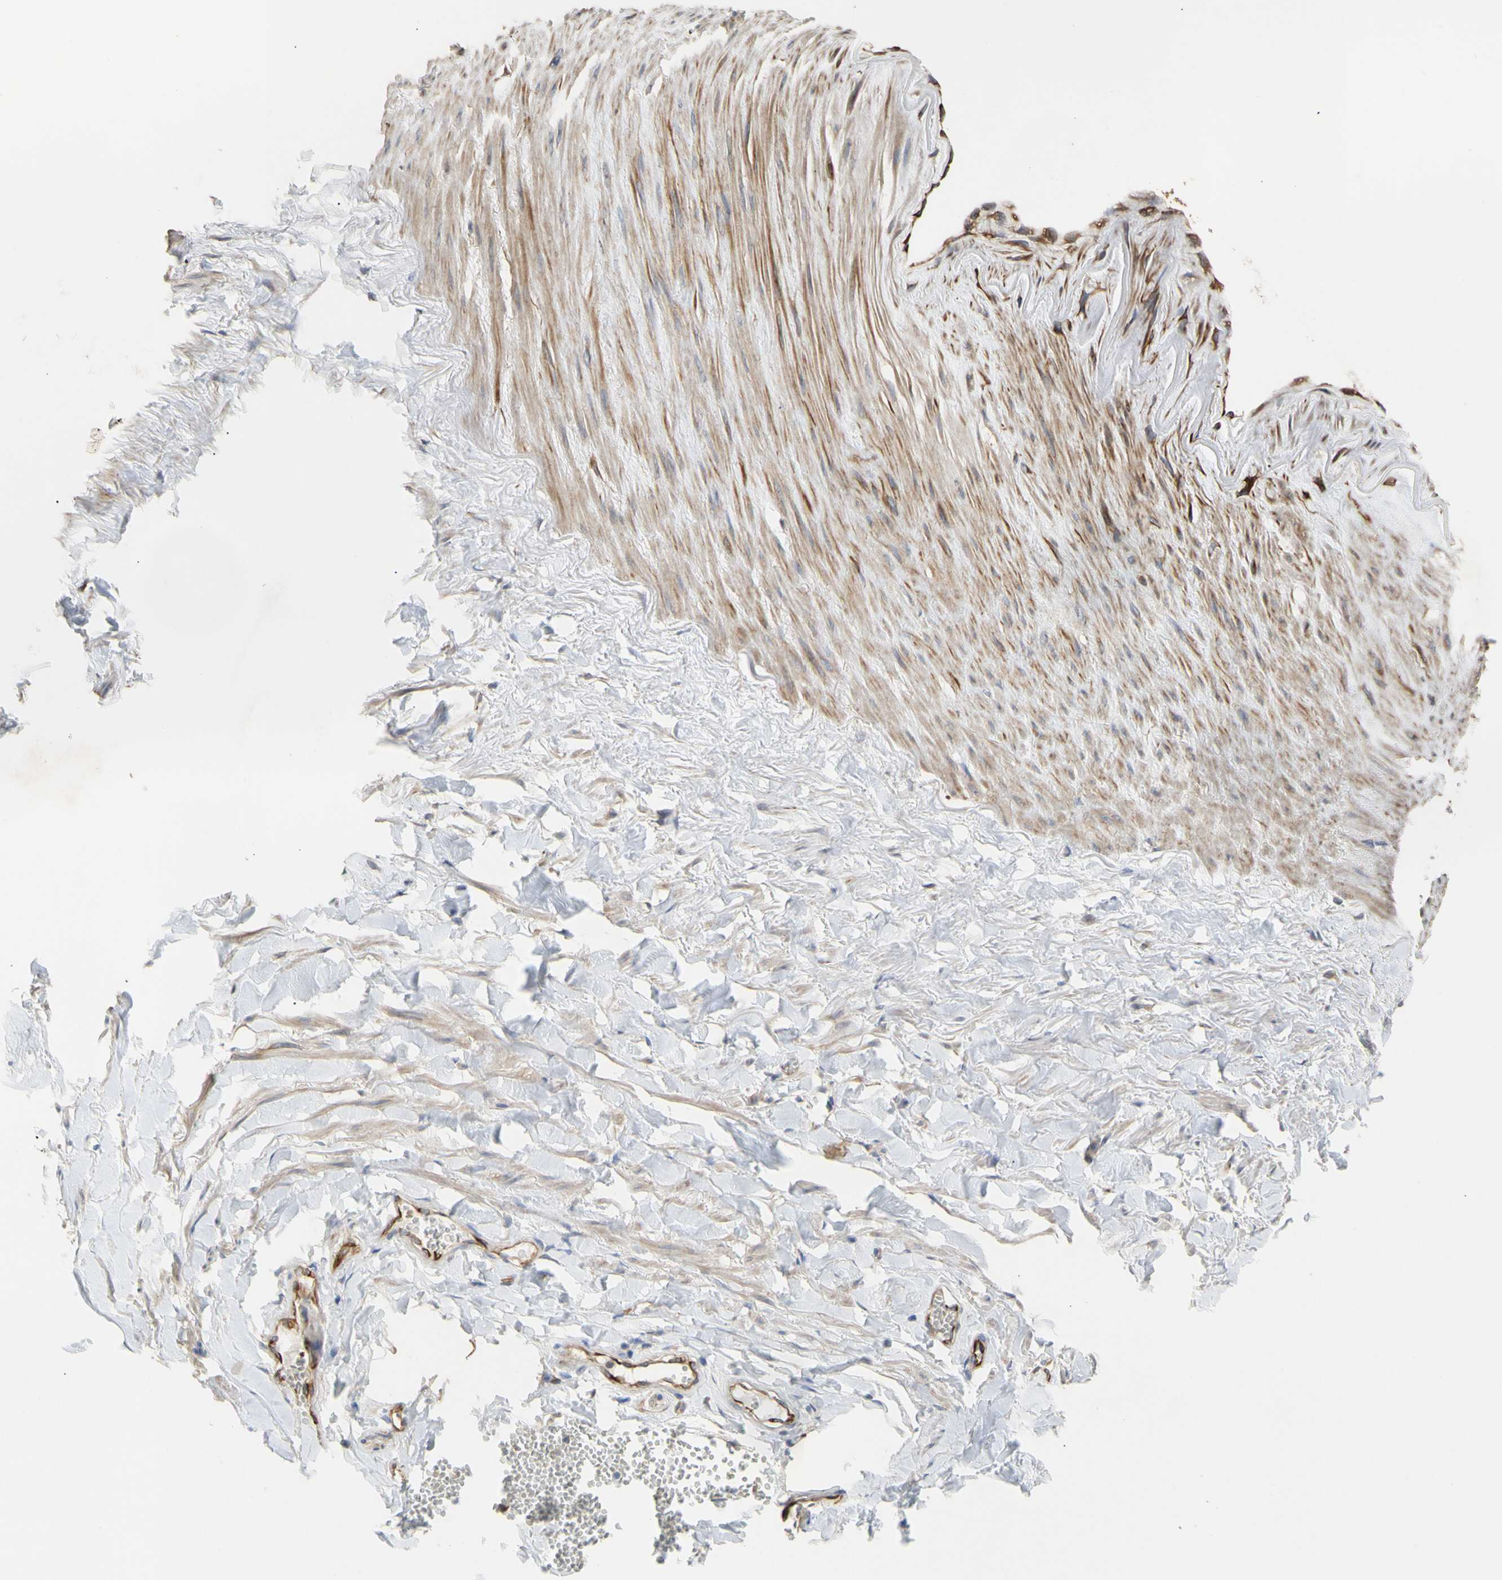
{"staining": {"intensity": "moderate", "quantity": ">75%", "location": "cytoplasmic/membranous"}, "tissue": "adipose tissue", "cell_type": "Adipocytes", "image_type": "normal", "snomed": [{"axis": "morphology", "description": "Normal tissue, NOS"}, {"axis": "topography", "description": "Adipose tissue"}, {"axis": "topography", "description": "Peripheral nerve tissue"}], "caption": "Adipose tissue stained with immunohistochemistry (IHC) reveals moderate cytoplasmic/membranous expression in approximately >75% of adipocytes.", "gene": "EIF2S3", "patient": {"sex": "male", "age": 52}}